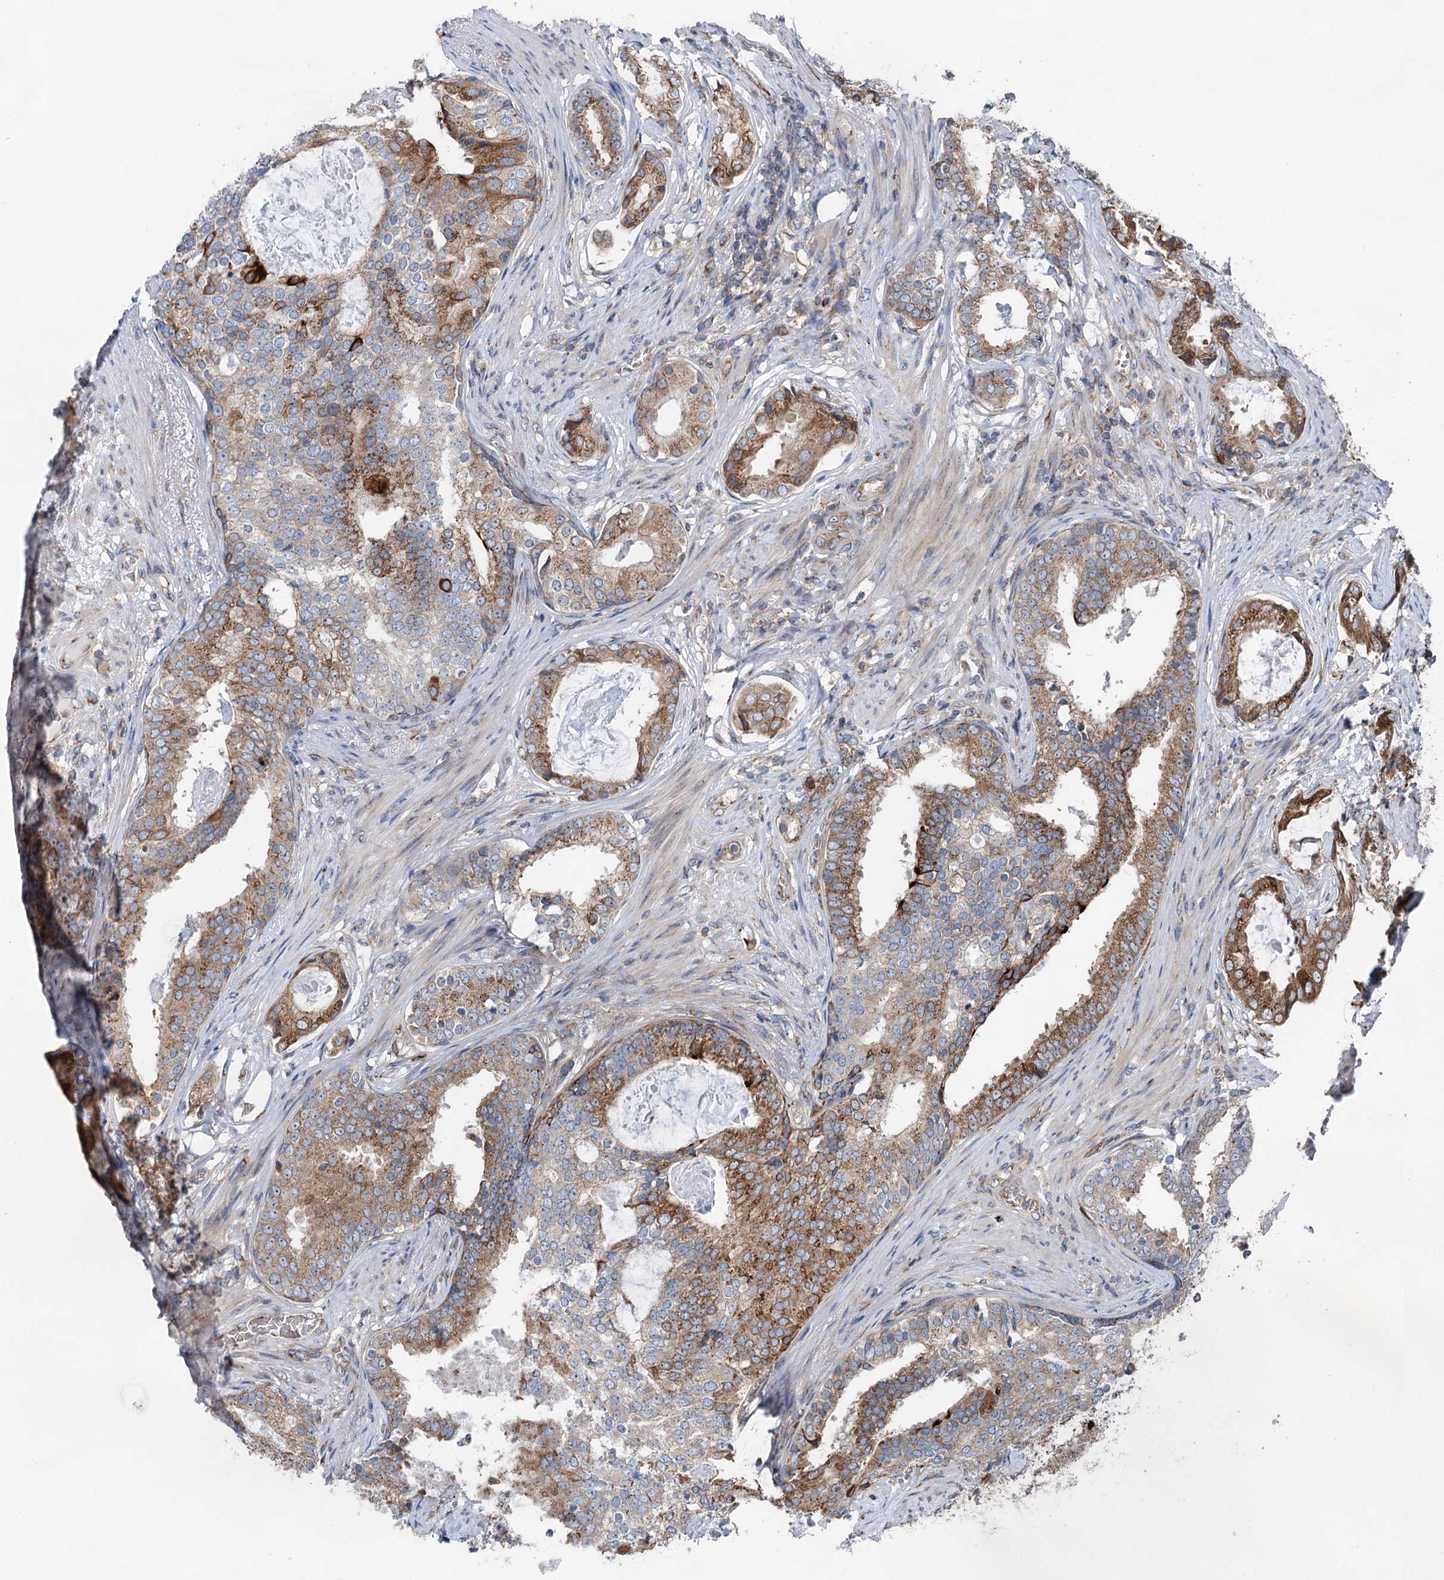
{"staining": {"intensity": "moderate", "quantity": ">75%", "location": "cytoplasmic/membranous"}, "tissue": "prostate cancer", "cell_type": "Tumor cells", "image_type": "cancer", "snomed": [{"axis": "morphology", "description": "Adenocarcinoma, Low grade"}, {"axis": "topography", "description": "Prostate"}], "caption": "Protein staining of prostate cancer (adenocarcinoma (low-grade)) tissue reveals moderate cytoplasmic/membranous expression in about >75% of tumor cells.", "gene": "EIPR1", "patient": {"sex": "male", "age": 71}}